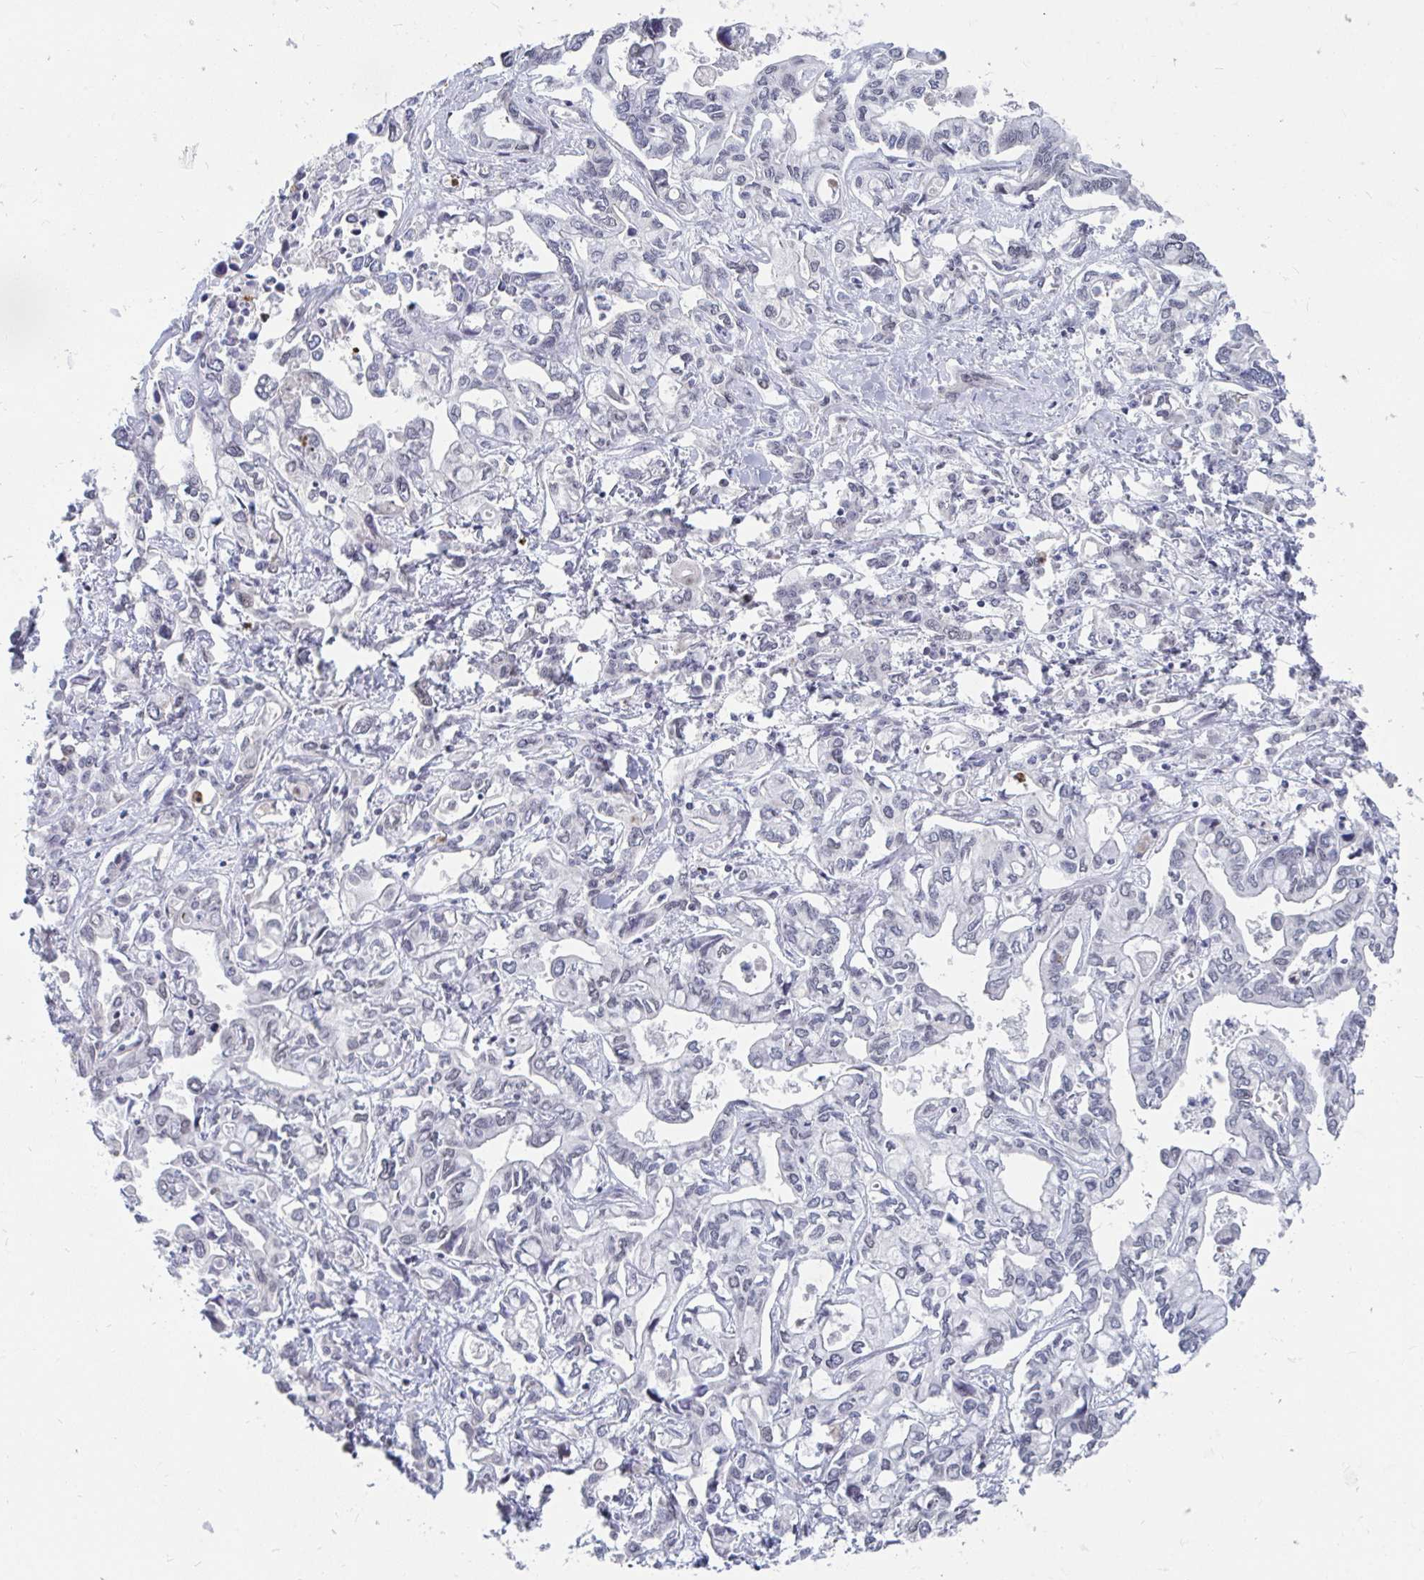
{"staining": {"intensity": "negative", "quantity": "none", "location": "none"}, "tissue": "liver cancer", "cell_type": "Tumor cells", "image_type": "cancer", "snomed": [{"axis": "morphology", "description": "Cholangiocarcinoma"}, {"axis": "topography", "description": "Liver"}], "caption": "This is an immunohistochemistry (IHC) histopathology image of liver cholangiocarcinoma. There is no positivity in tumor cells.", "gene": "TRIP12", "patient": {"sex": "female", "age": 64}}